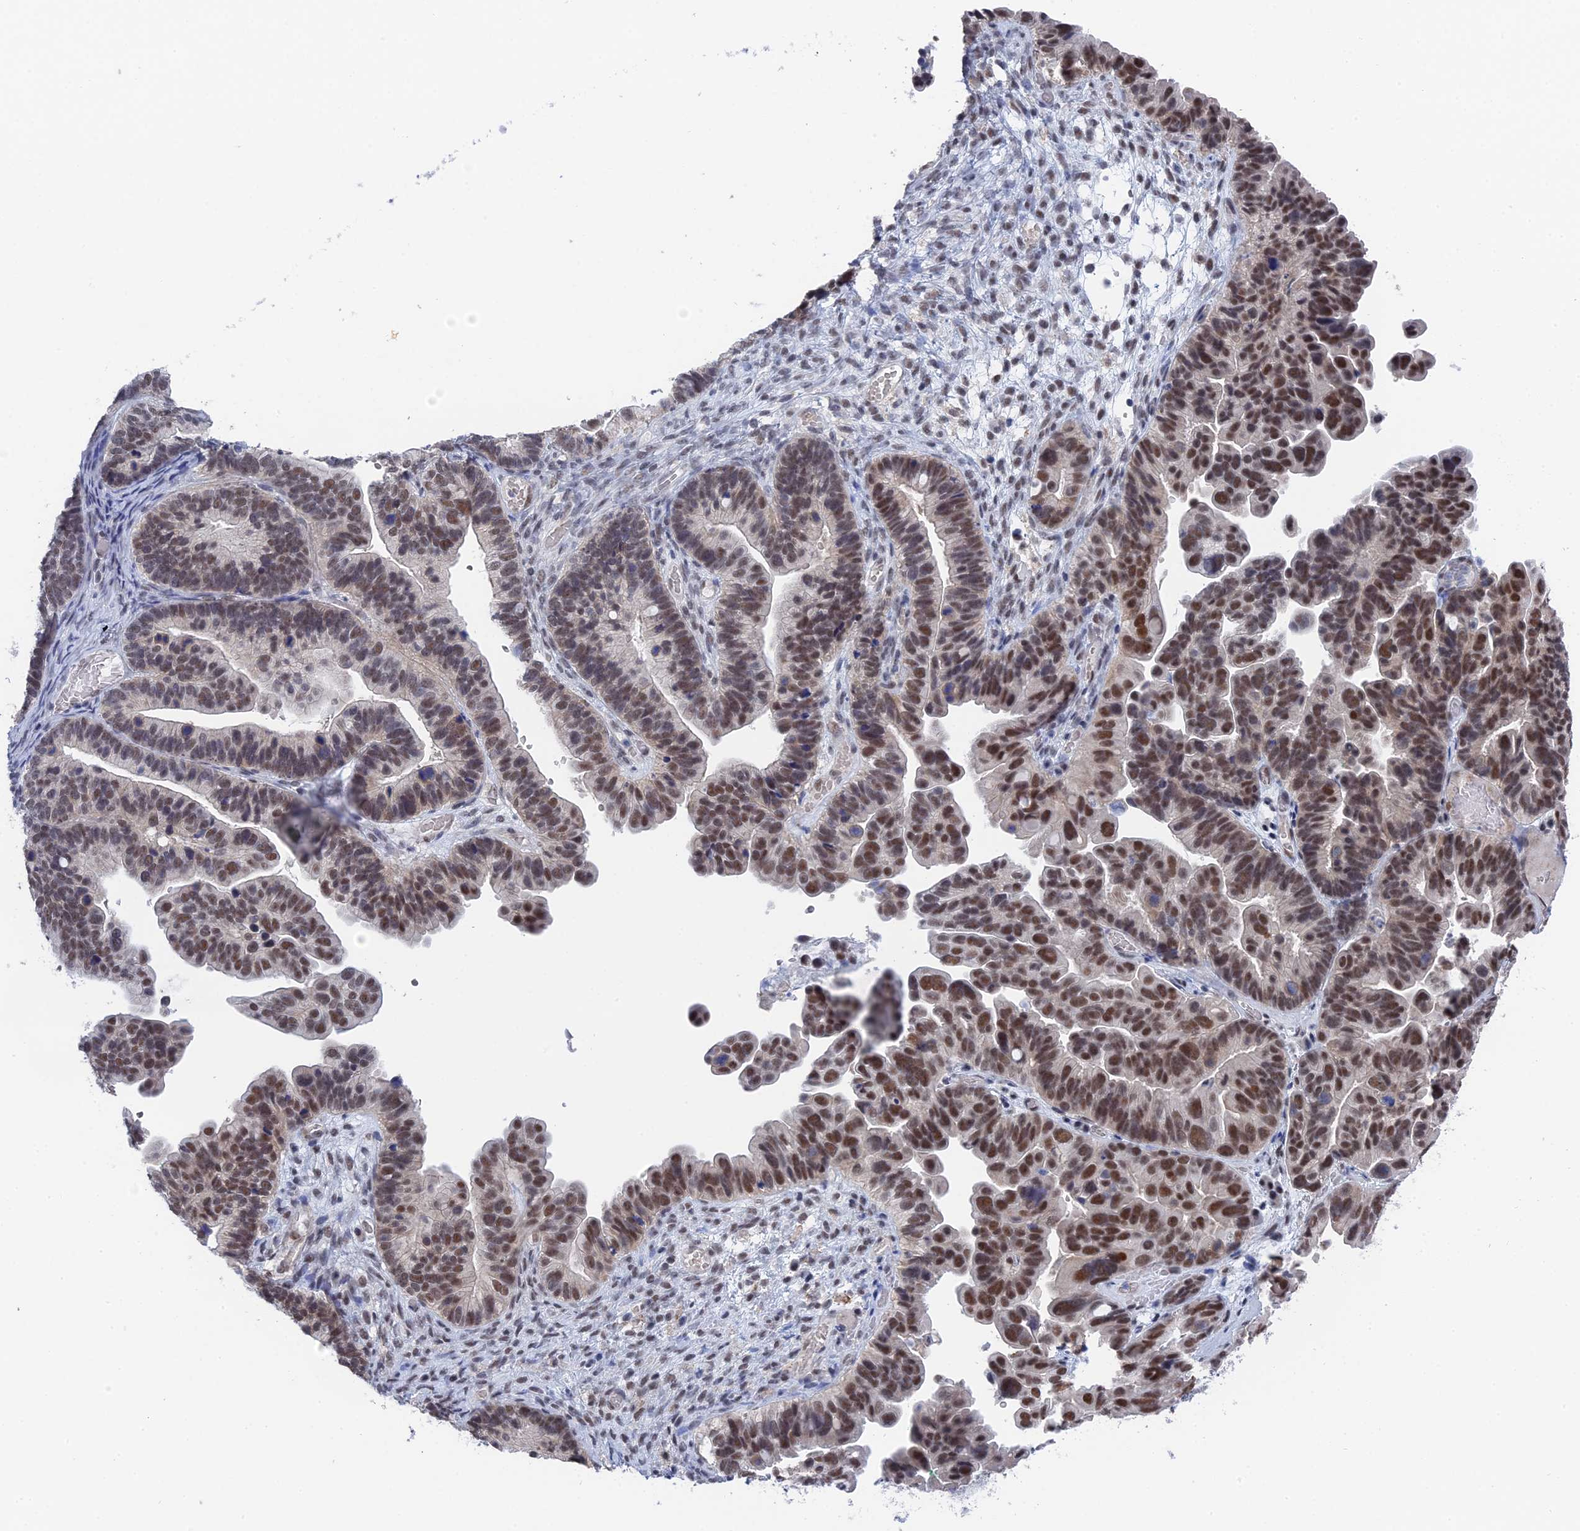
{"staining": {"intensity": "moderate", "quantity": ">75%", "location": "nuclear"}, "tissue": "ovarian cancer", "cell_type": "Tumor cells", "image_type": "cancer", "snomed": [{"axis": "morphology", "description": "Cystadenocarcinoma, serous, NOS"}, {"axis": "topography", "description": "Ovary"}], "caption": "High-magnification brightfield microscopy of ovarian cancer (serous cystadenocarcinoma) stained with DAB (brown) and counterstained with hematoxylin (blue). tumor cells exhibit moderate nuclear staining is appreciated in about>75% of cells.", "gene": "TSSC4", "patient": {"sex": "female", "age": 56}}